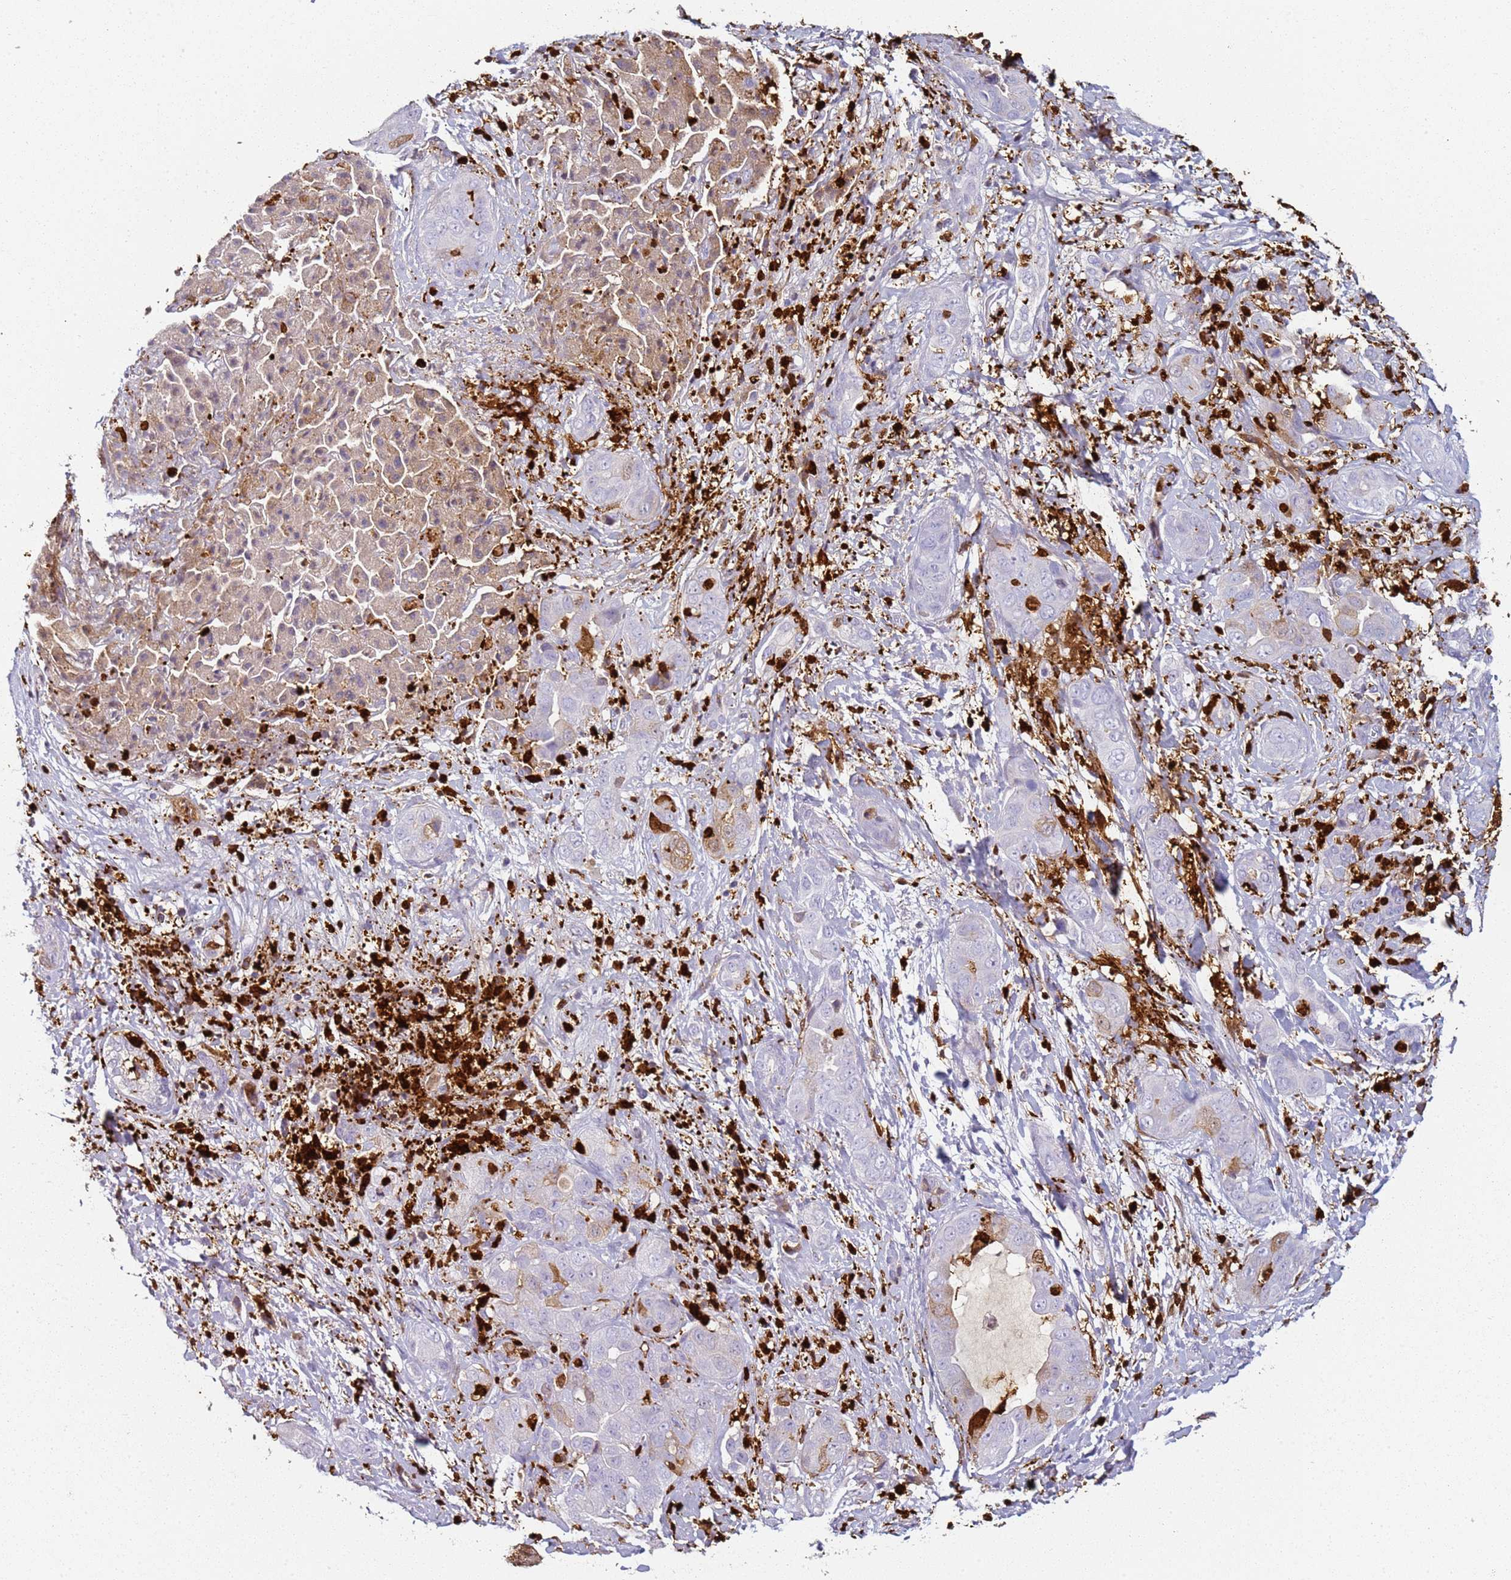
{"staining": {"intensity": "negative", "quantity": "none", "location": "none"}, "tissue": "liver cancer", "cell_type": "Tumor cells", "image_type": "cancer", "snomed": [{"axis": "morphology", "description": "Cholangiocarcinoma"}, {"axis": "topography", "description": "Liver"}], "caption": "A histopathology image of human cholangiocarcinoma (liver) is negative for staining in tumor cells. The staining was performed using DAB to visualize the protein expression in brown, while the nuclei were stained in blue with hematoxylin (Magnification: 20x).", "gene": "S100A4", "patient": {"sex": "female", "age": 52}}